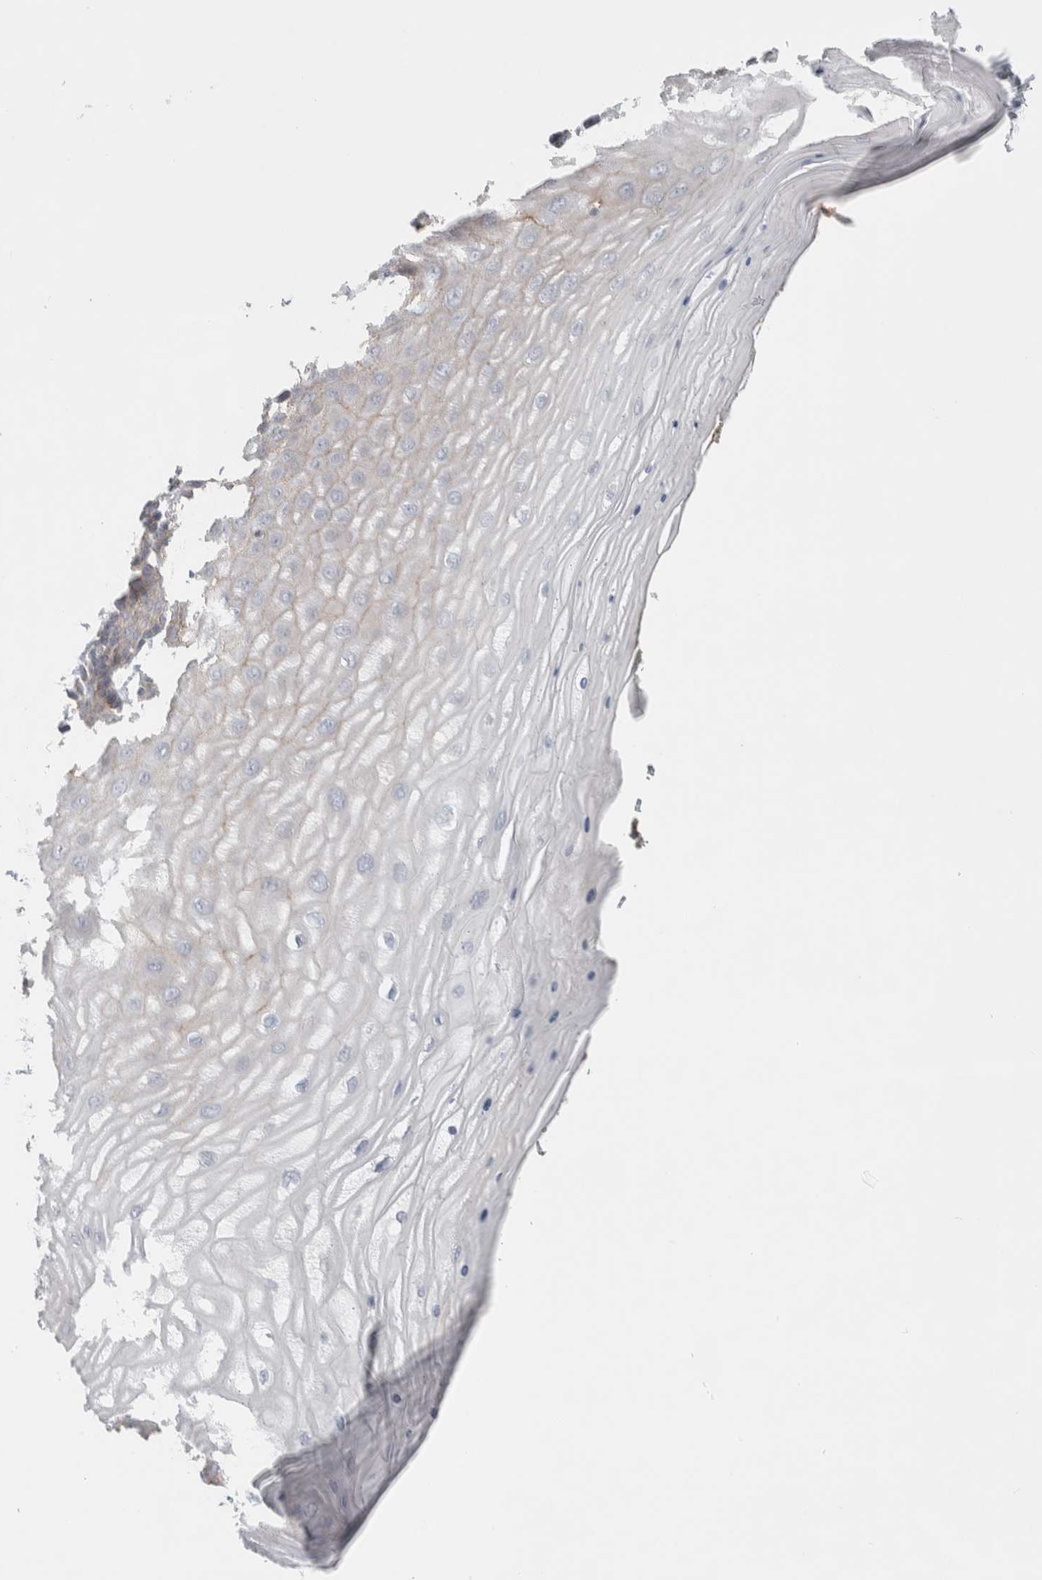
{"staining": {"intensity": "moderate", "quantity": ">75%", "location": "cytoplasmic/membranous"}, "tissue": "cervix", "cell_type": "Glandular cells", "image_type": "normal", "snomed": [{"axis": "morphology", "description": "Normal tissue, NOS"}, {"axis": "topography", "description": "Cervix"}], "caption": "Immunohistochemistry (IHC) micrograph of unremarkable cervix: cervix stained using immunohistochemistry exhibits medium levels of moderate protein expression localized specifically in the cytoplasmic/membranous of glandular cells, appearing as a cytoplasmic/membranous brown color.", "gene": "SLC38A10", "patient": {"sex": "female", "age": 55}}